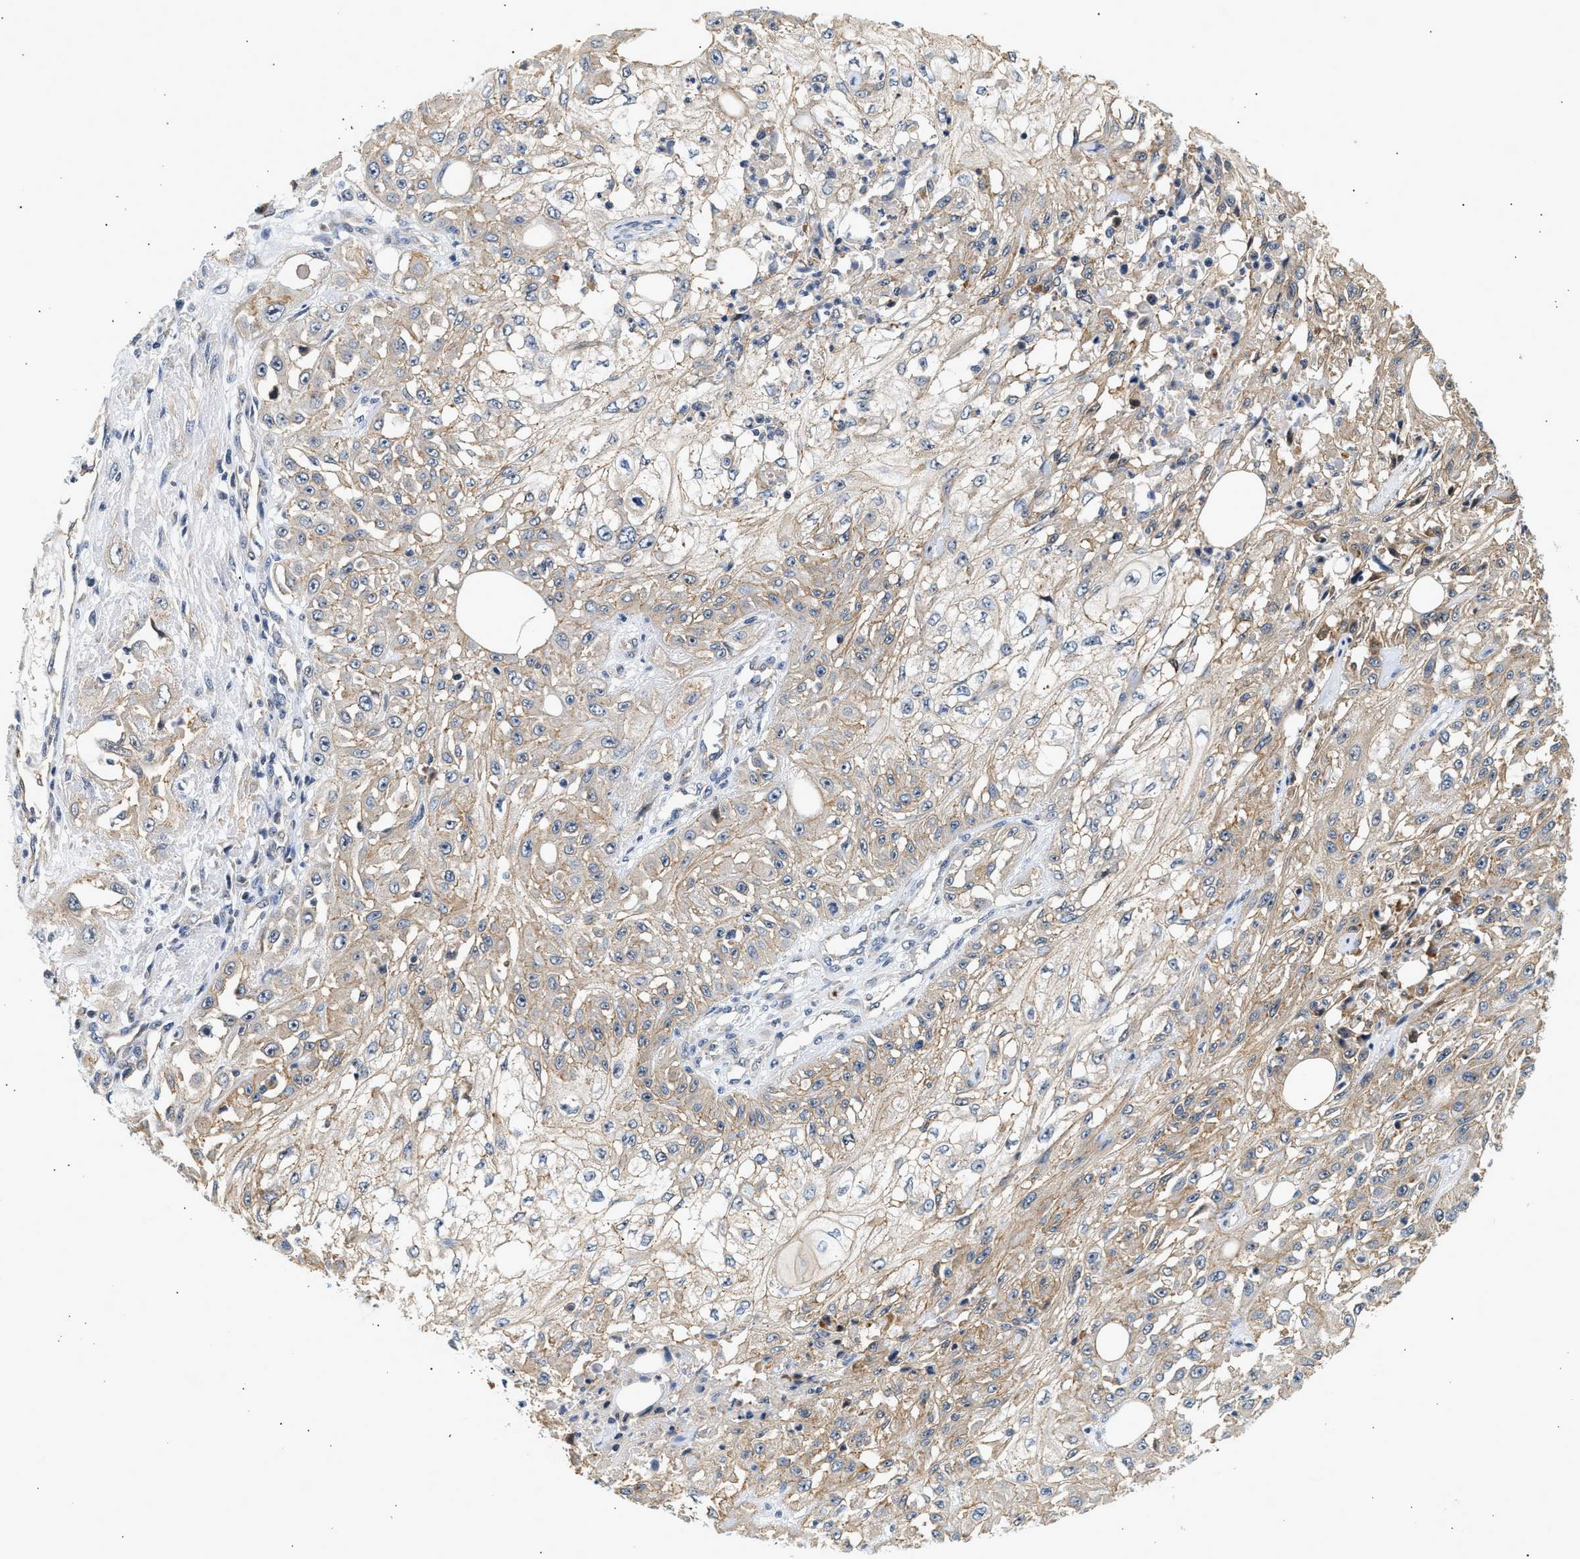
{"staining": {"intensity": "weak", "quantity": "25%-75%", "location": "cytoplasmic/membranous"}, "tissue": "skin cancer", "cell_type": "Tumor cells", "image_type": "cancer", "snomed": [{"axis": "morphology", "description": "Squamous cell carcinoma, NOS"}, {"axis": "morphology", "description": "Squamous cell carcinoma, metastatic, NOS"}, {"axis": "topography", "description": "Skin"}, {"axis": "topography", "description": "Lymph node"}], "caption": "IHC staining of skin cancer (metastatic squamous cell carcinoma), which reveals low levels of weak cytoplasmic/membranous expression in approximately 25%-75% of tumor cells indicating weak cytoplasmic/membranous protein staining. The staining was performed using DAB (3,3'-diaminobenzidine) (brown) for protein detection and nuclei were counterstained in hematoxylin (blue).", "gene": "DUSP14", "patient": {"sex": "male", "age": 75}}